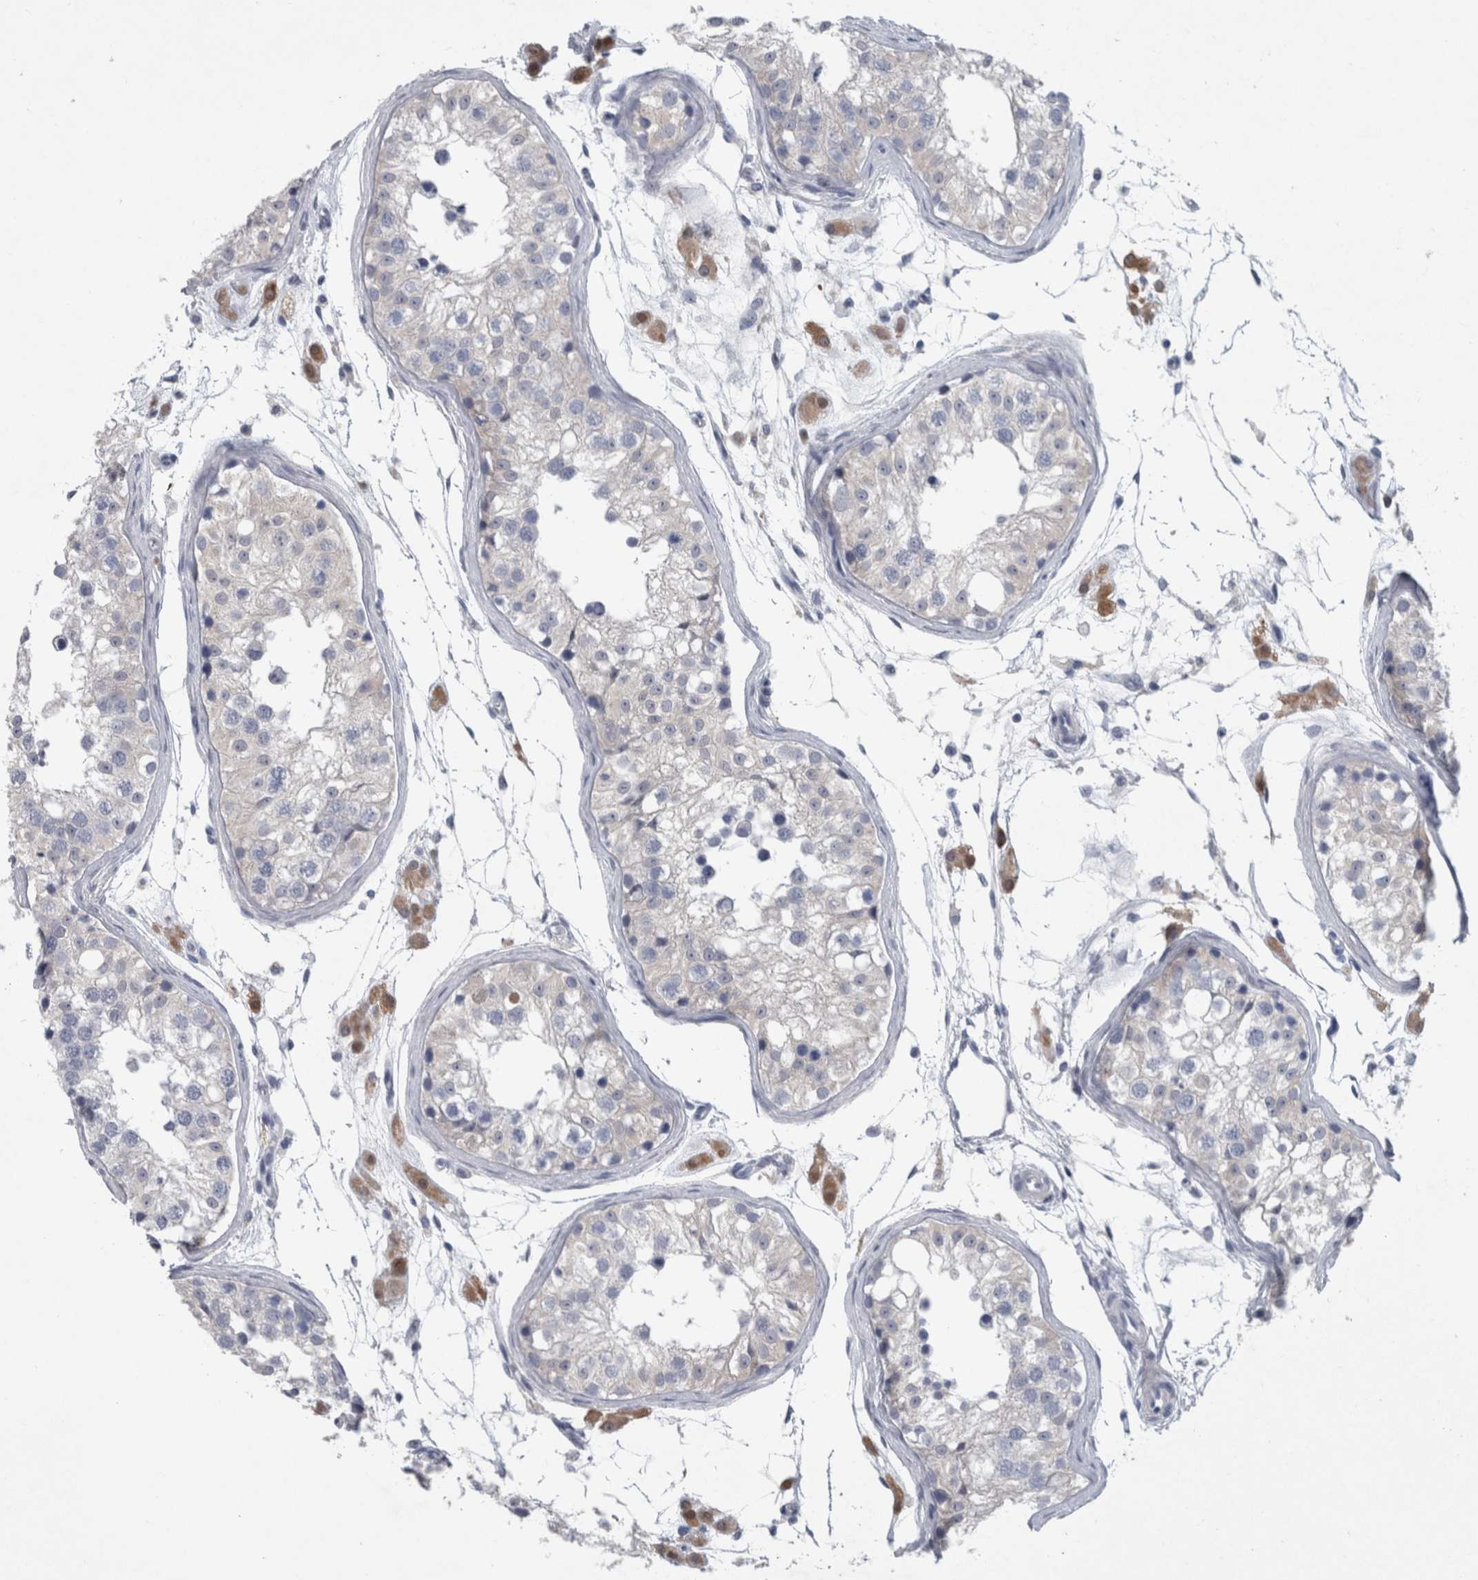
{"staining": {"intensity": "negative", "quantity": "none", "location": "none"}, "tissue": "testis", "cell_type": "Cells in seminiferous ducts", "image_type": "normal", "snomed": [{"axis": "morphology", "description": "Normal tissue, NOS"}, {"axis": "morphology", "description": "Adenocarcinoma, metastatic, NOS"}, {"axis": "topography", "description": "Testis"}], "caption": "Immunohistochemistry (IHC) of normal testis demonstrates no positivity in cells in seminiferous ducts.", "gene": "FAM83H", "patient": {"sex": "male", "age": 26}}